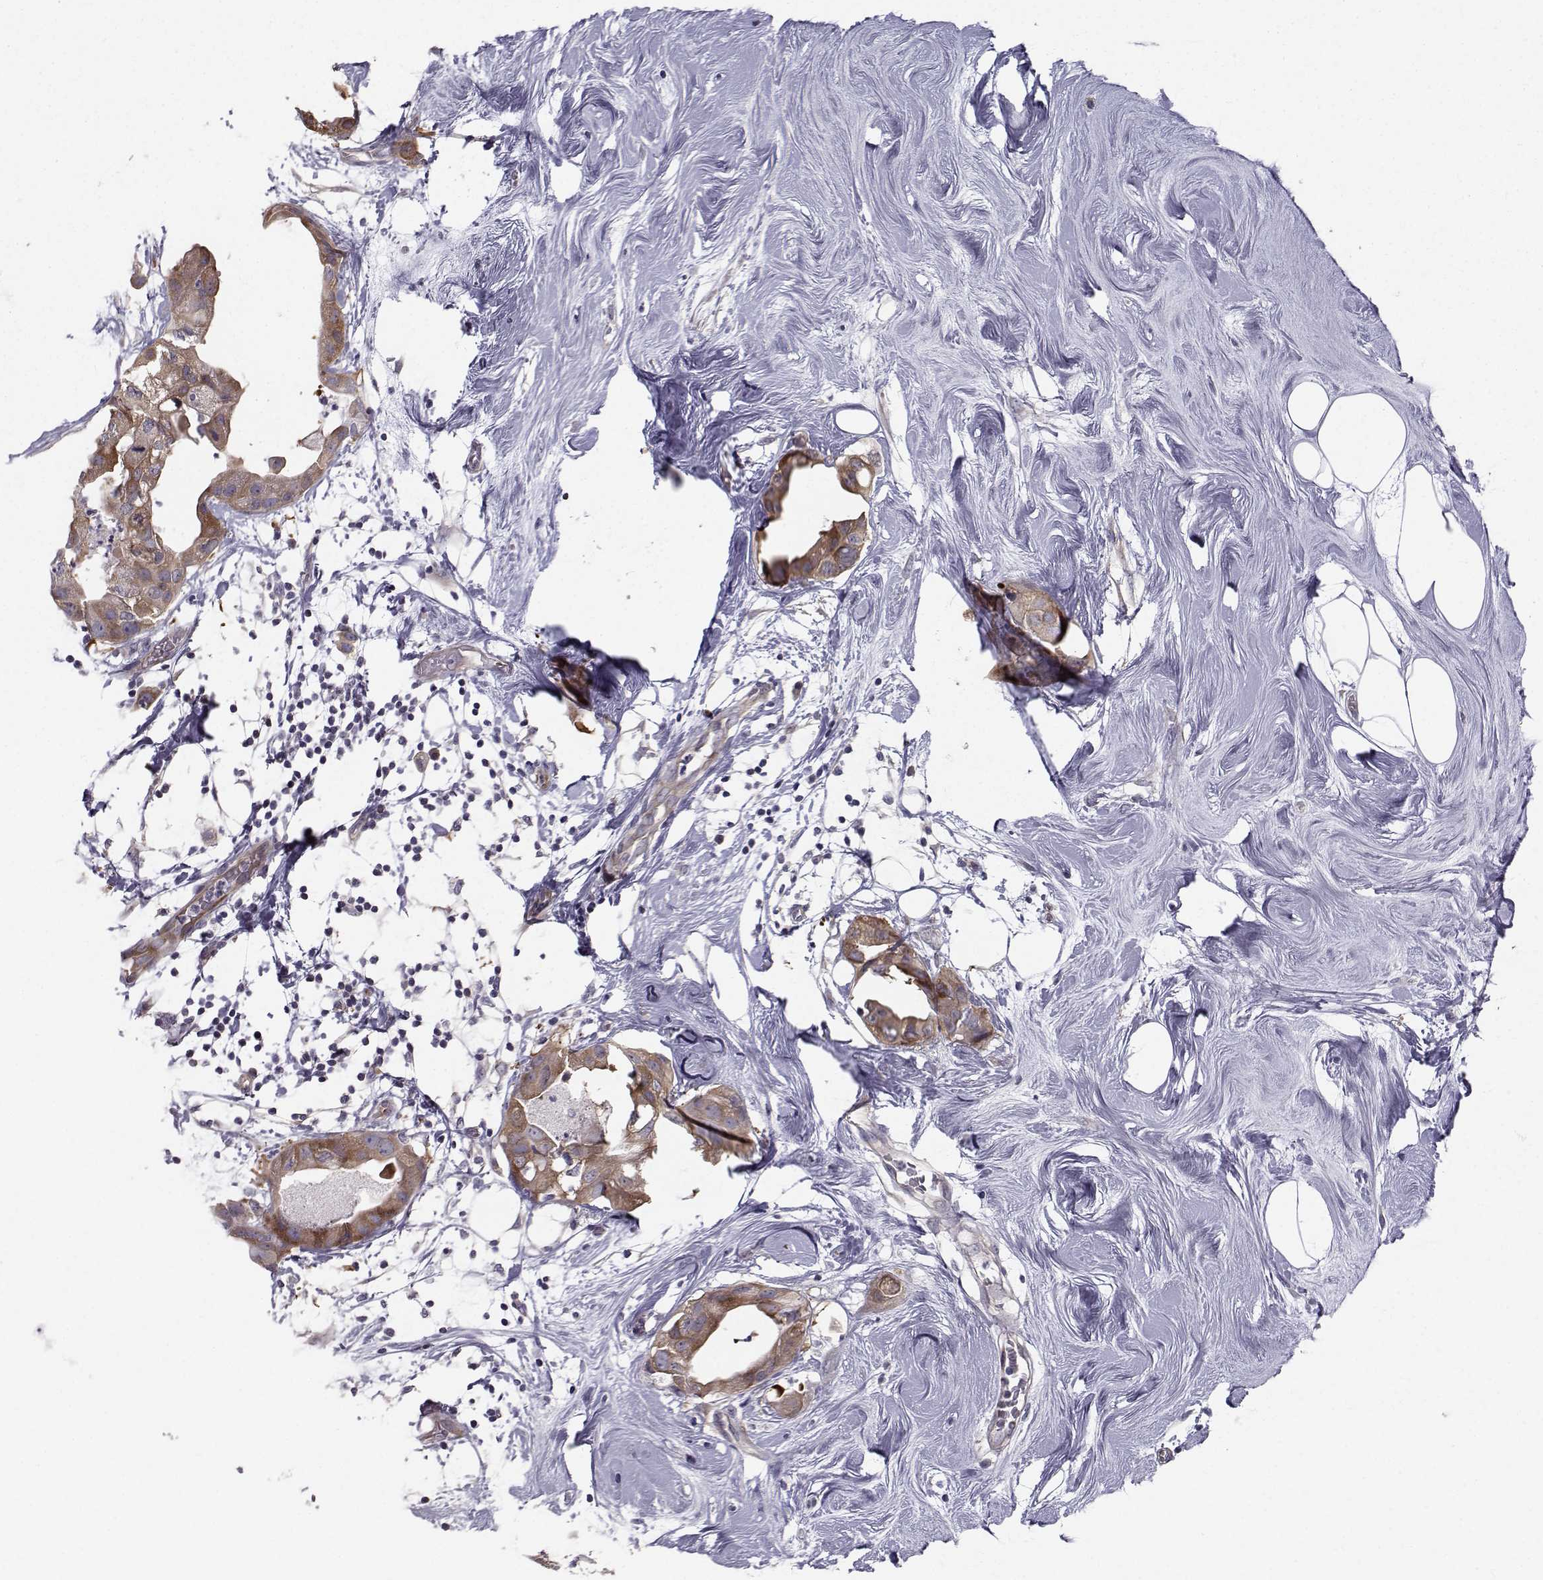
{"staining": {"intensity": "moderate", "quantity": ">75%", "location": "cytoplasmic/membranous"}, "tissue": "breast cancer", "cell_type": "Tumor cells", "image_type": "cancer", "snomed": [{"axis": "morphology", "description": "Normal tissue, NOS"}, {"axis": "morphology", "description": "Duct carcinoma"}, {"axis": "topography", "description": "Breast"}], "caption": "IHC (DAB) staining of human breast intraductal carcinoma reveals moderate cytoplasmic/membranous protein expression in approximately >75% of tumor cells.", "gene": "HSP90AB1", "patient": {"sex": "female", "age": 40}}